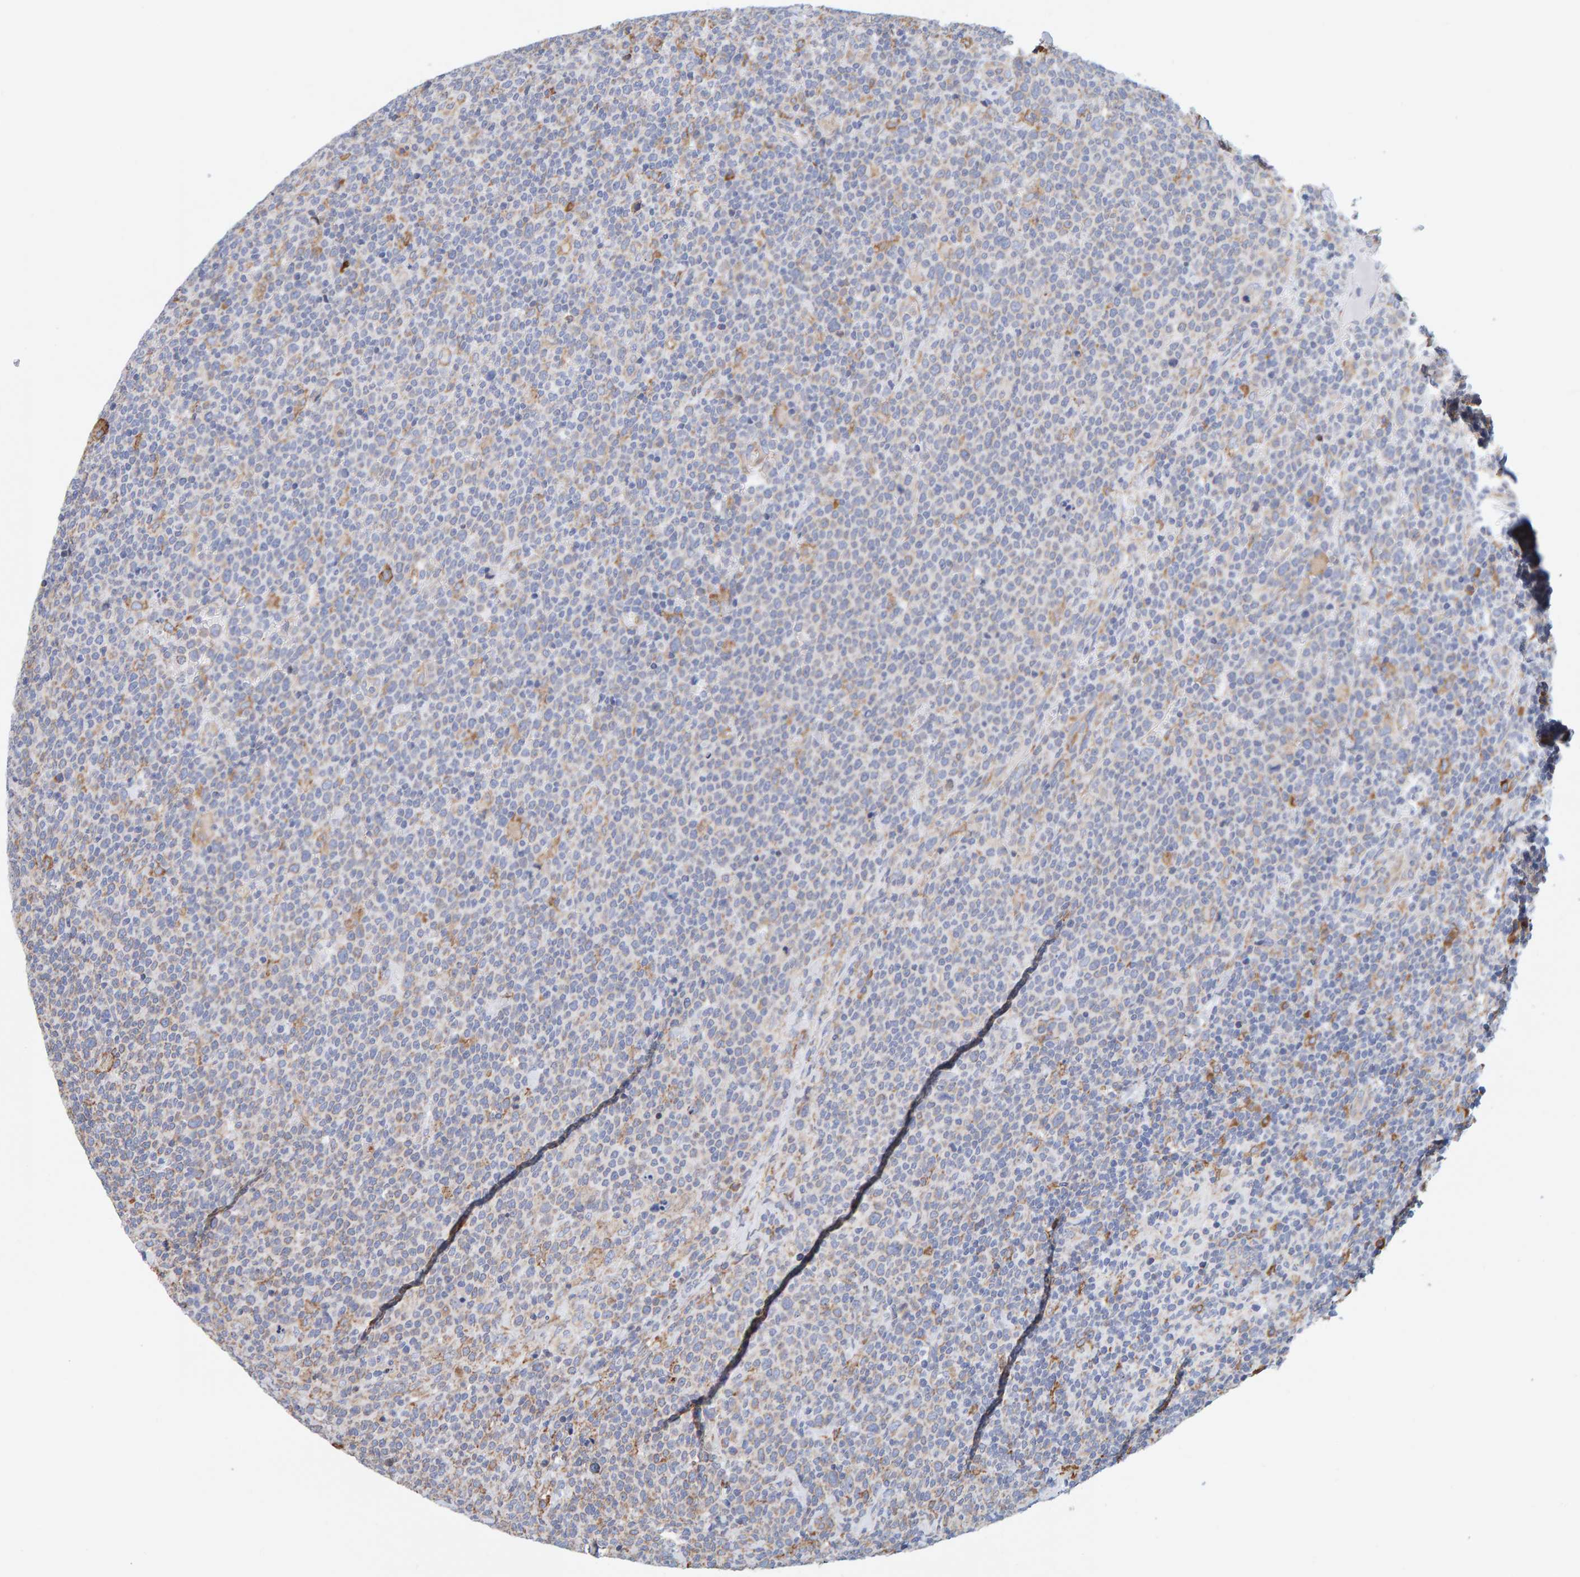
{"staining": {"intensity": "weak", "quantity": "25%-75%", "location": "cytoplasmic/membranous"}, "tissue": "lymphoma", "cell_type": "Tumor cells", "image_type": "cancer", "snomed": [{"axis": "morphology", "description": "Malignant lymphoma, non-Hodgkin's type, High grade"}, {"axis": "topography", "description": "Lymph node"}], "caption": "Immunohistochemical staining of lymphoma exhibits low levels of weak cytoplasmic/membranous staining in about 25%-75% of tumor cells.", "gene": "SGPL1", "patient": {"sex": "male", "age": 61}}